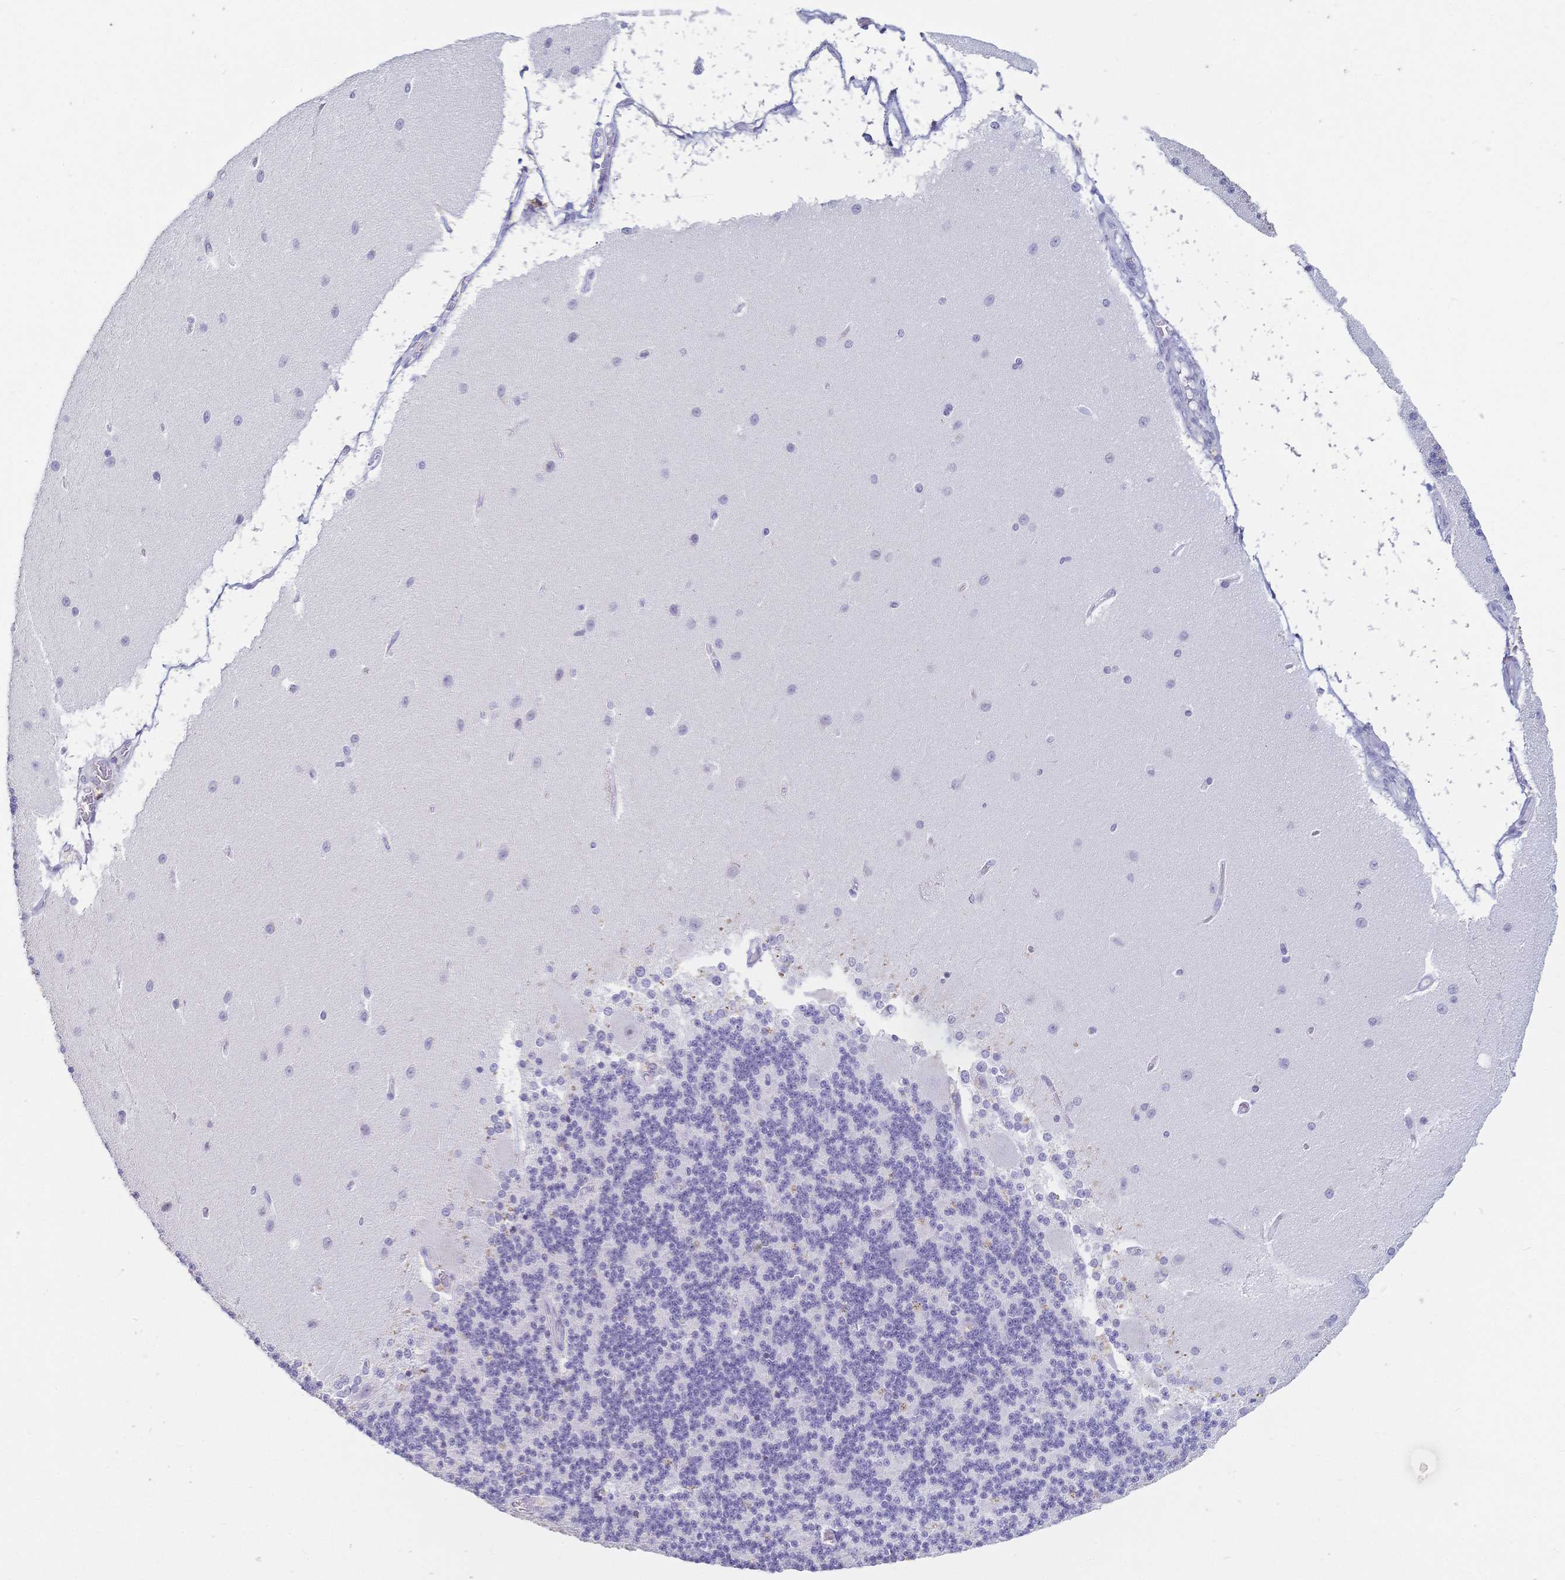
{"staining": {"intensity": "negative", "quantity": "none", "location": "none"}, "tissue": "cerebellum", "cell_type": "Cells in granular layer", "image_type": "normal", "snomed": [{"axis": "morphology", "description": "Normal tissue, NOS"}, {"axis": "topography", "description": "Cerebellum"}], "caption": "Immunohistochemistry image of benign human cerebellum stained for a protein (brown), which displays no positivity in cells in granular layer.", "gene": "CR2", "patient": {"sex": "female", "age": 54}}